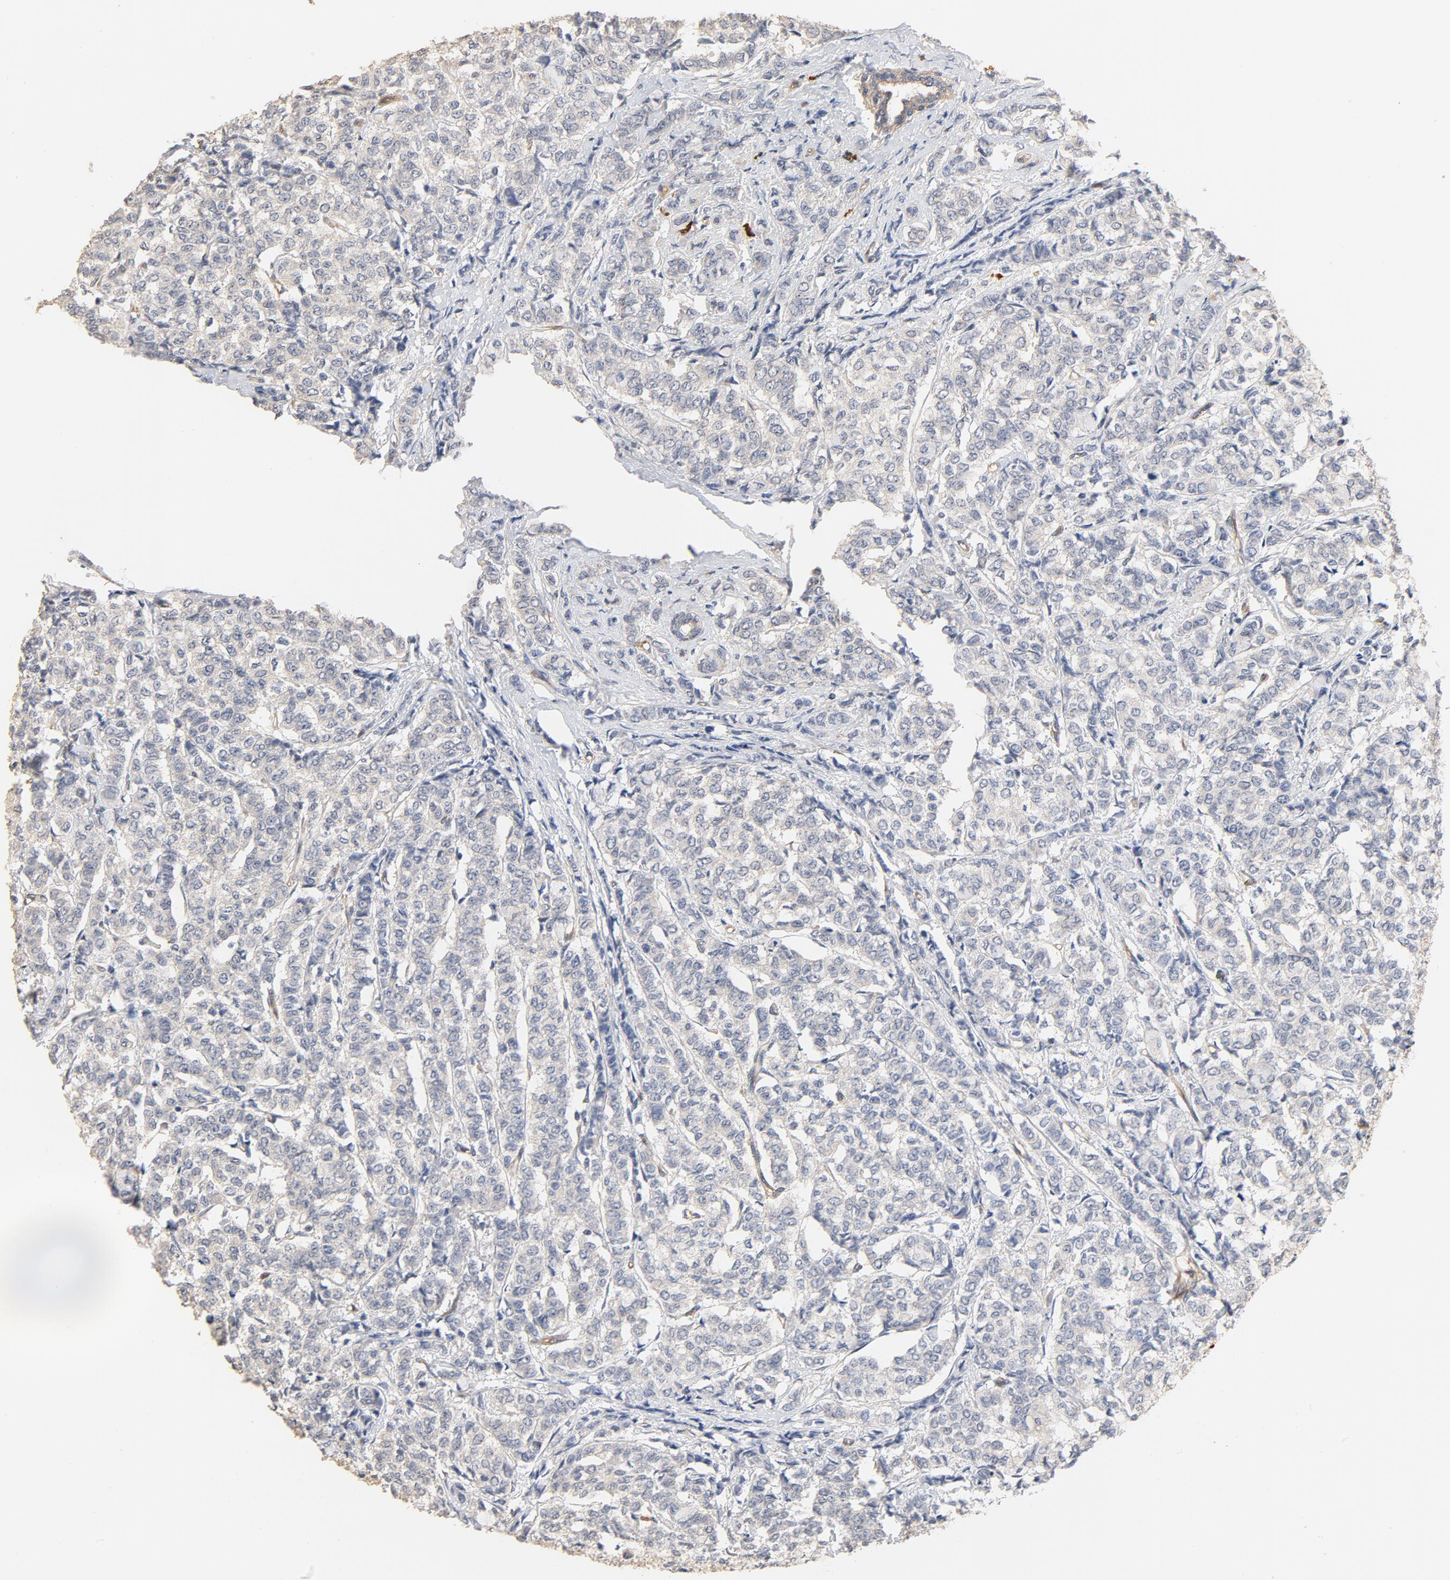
{"staining": {"intensity": "negative", "quantity": "none", "location": "none"}, "tissue": "breast cancer", "cell_type": "Tumor cells", "image_type": "cancer", "snomed": [{"axis": "morphology", "description": "Lobular carcinoma"}, {"axis": "topography", "description": "Breast"}], "caption": "An image of human breast cancer (lobular carcinoma) is negative for staining in tumor cells.", "gene": "UBE2J1", "patient": {"sex": "female", "age": 60}}